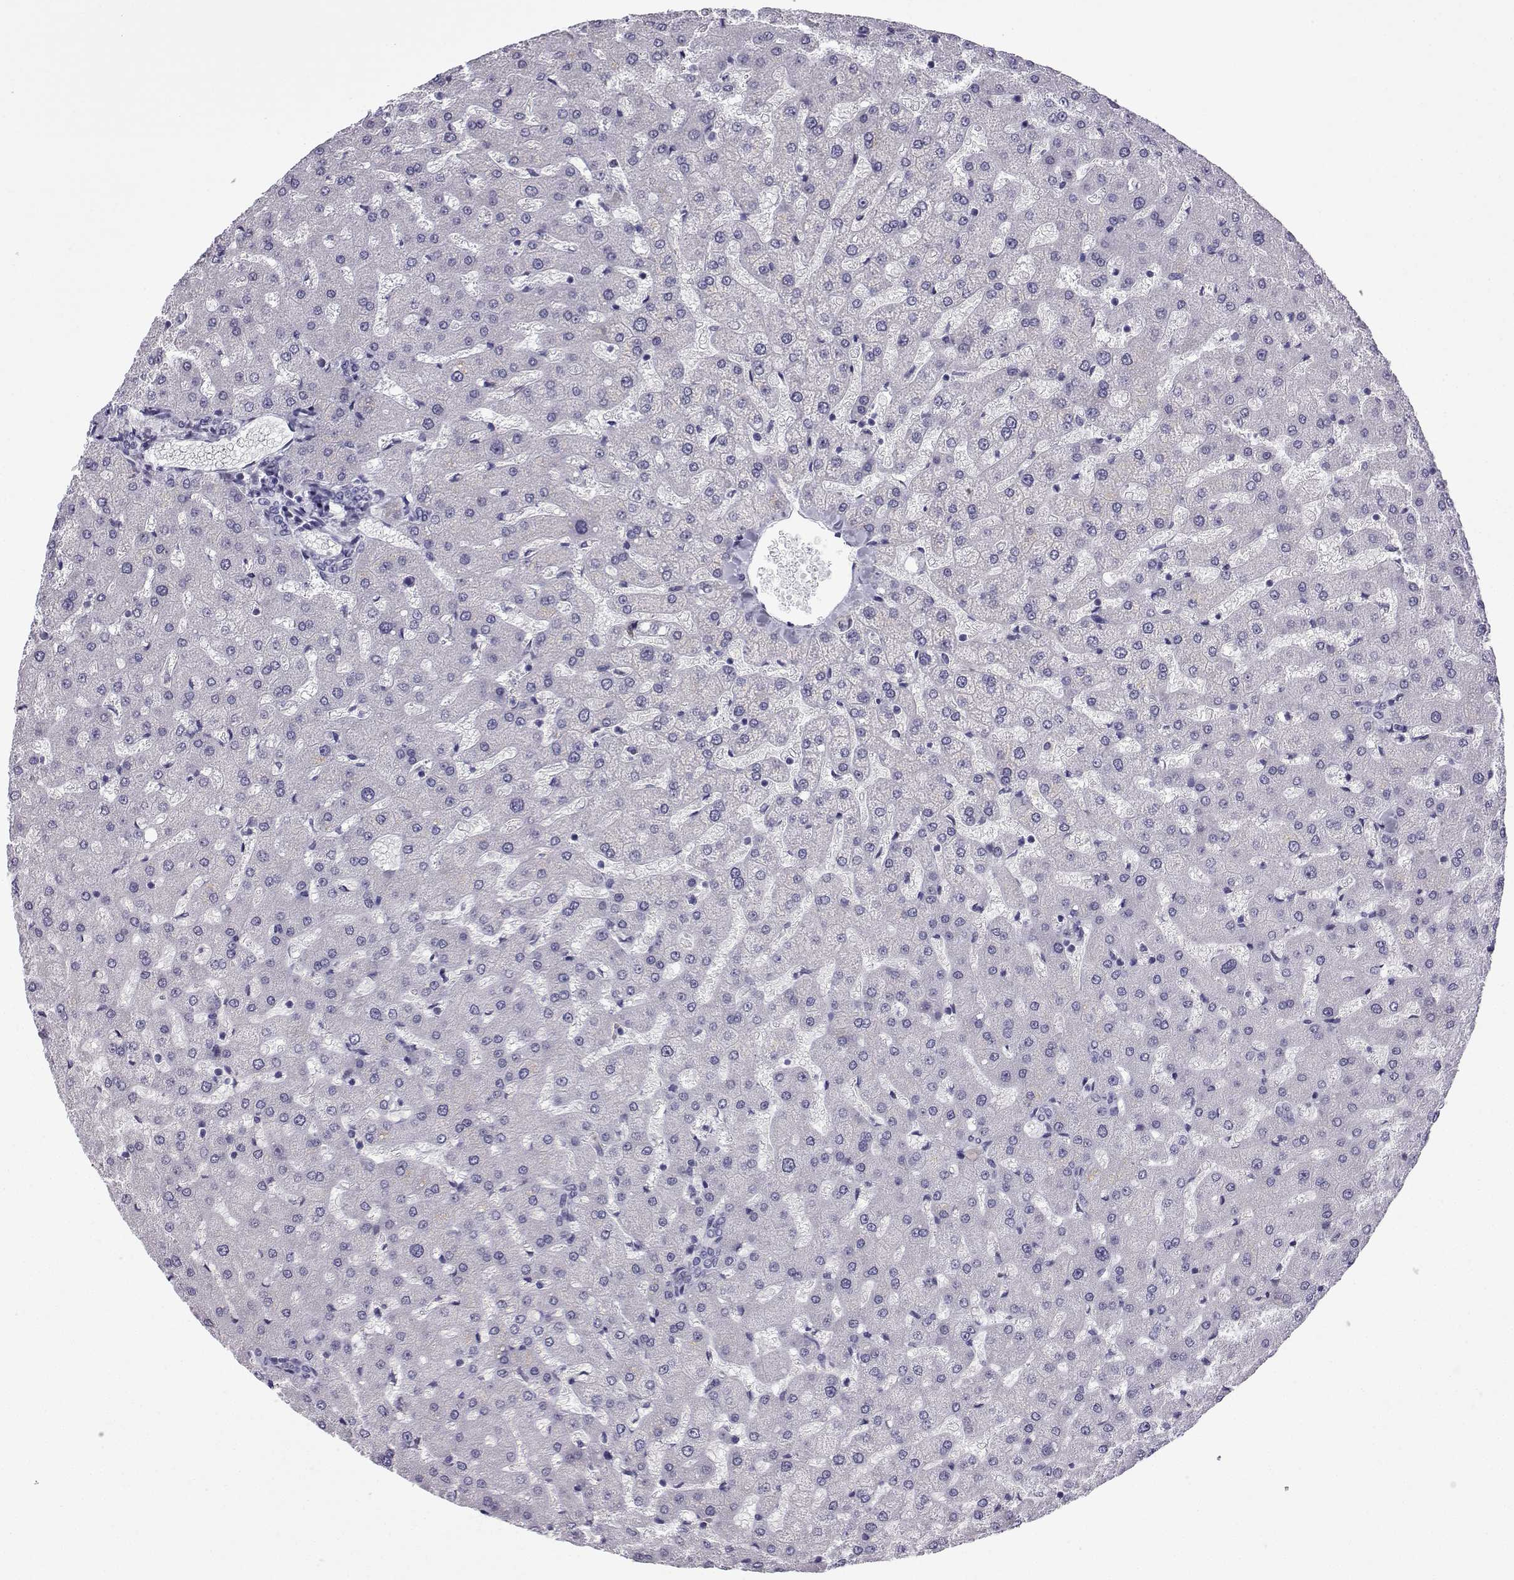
{"staining": {"intensity": "negative", "quantity": "none", "location": "none"}, "tissue": "liver", "cell_type": "Cholangiocytes", "image_type": "normal", "snomed": [{"axis": "morphology", "description": "Normal tissue, NOS"}, {"axis": "topography", "description": "Liver"}], "caption": "The micrograph shows no significant expression in cholangiocytes of liver. (DAB (3,3'-diaminobenzidine) immunohistochemistry visualized using brightfield microscopy, high magnification).", "gene": "MRGBP", "patient": {"sex": "female", "age": 50}}